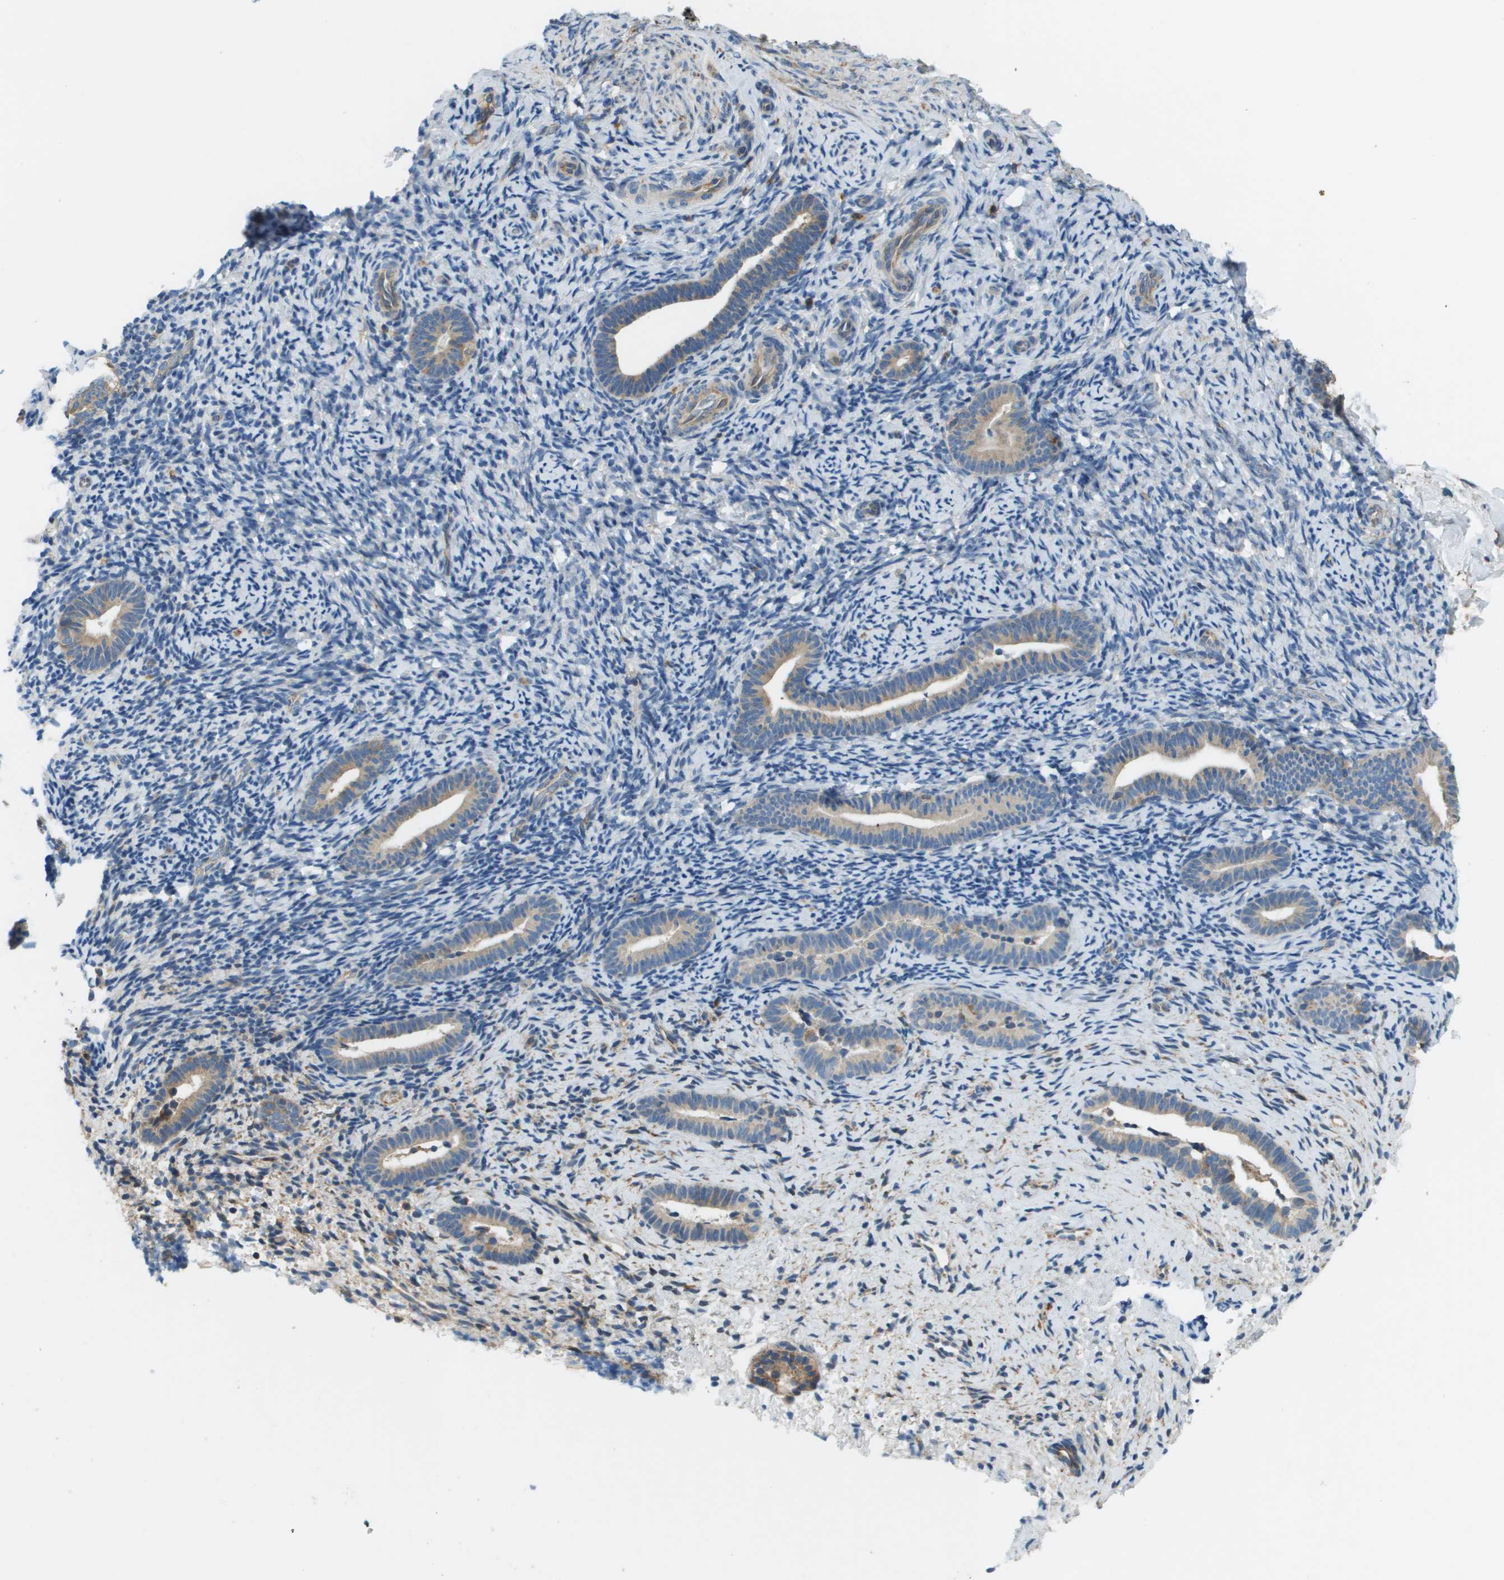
{"staining": {"intensity": "negative", "quantity": "none", "location": "none"}, "tissue": "endometrium", "cell_type": "Cells in endometrial stroma", "image_type": "normal", "snomed": [{"axis": "morphology", "description": "Normal tissue, NOS"}, {"axis": "topography", "description": "Endometrium"}], "caption": "An IHC photomicrograph of unremarkable endometrium is shown. There is no staining in cells in endometrial stroma of endometrium.", "gene": "SAMSN1", "patient": {"sex": "female", "age": 51}}